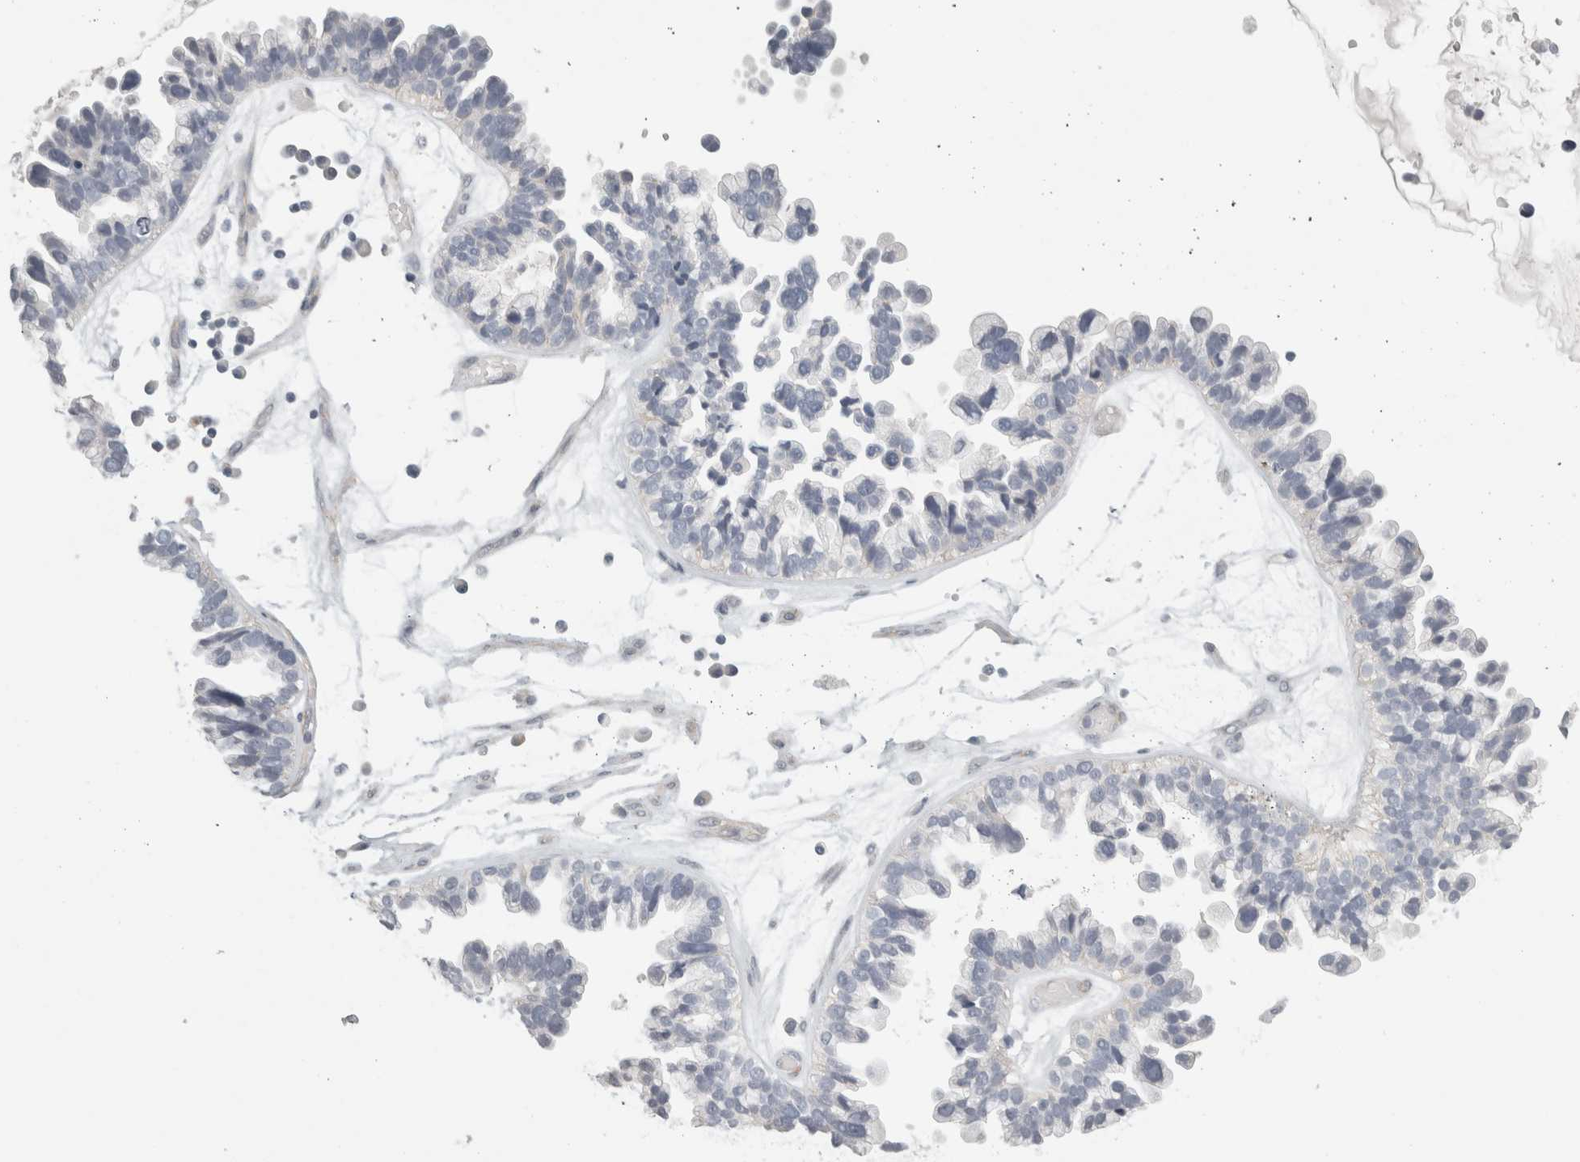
{"staining": {"intensity": "negative", "quantity": "none", "location": "none"}, "tissue": "ovarian cancer", "cell_type": "Tumor cells", "image_type": "cancer", "snomed": [{"axis": "morphology", "description": "Cystadenocarcinoma, serous, NOS"}, {"axis": "topography", "description": "Ovary"}], "caption": "There is no significant staining in tumor cells of ovarian cancer.", "gene": "FBLIM1", "patient": {"sex": "female", "age": 56}}